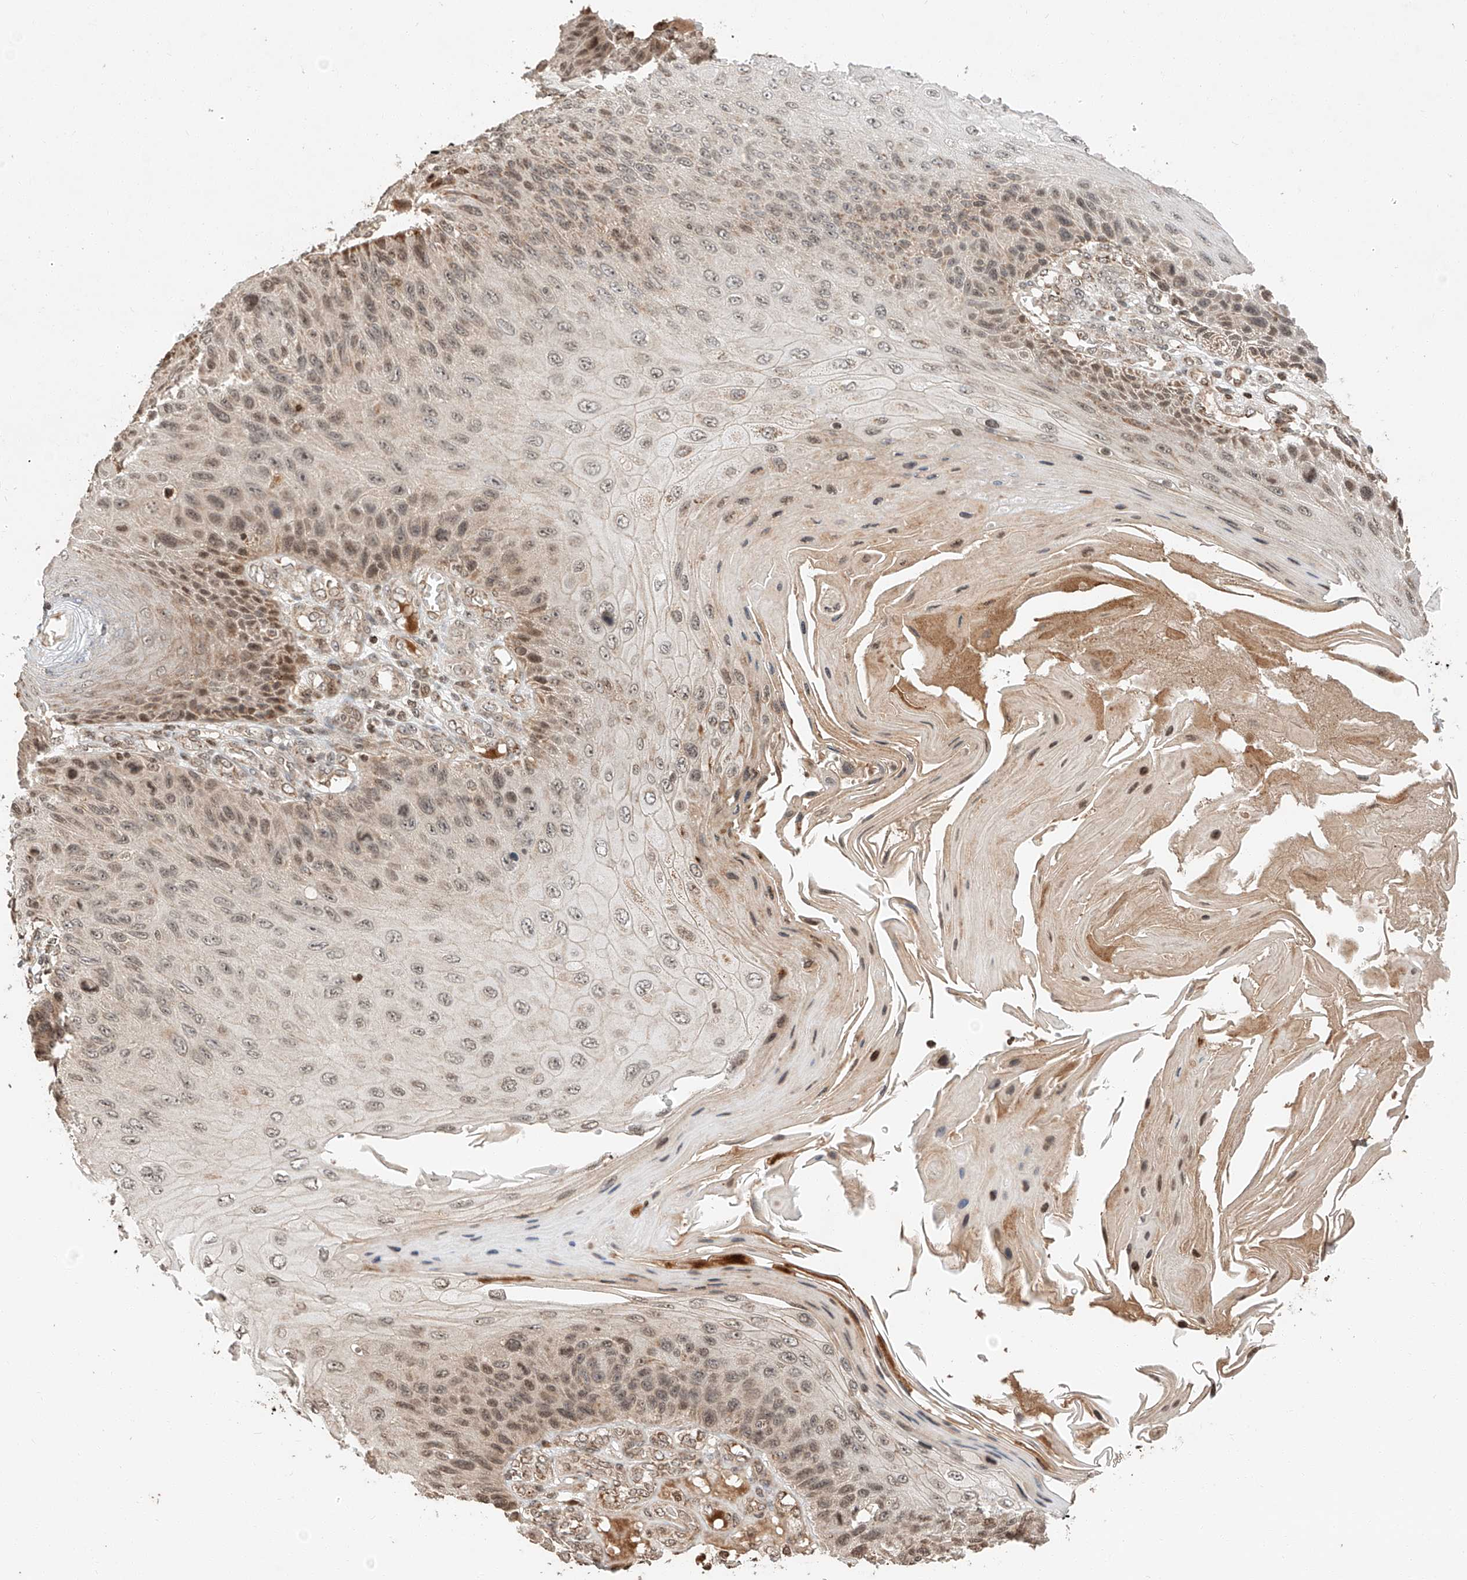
{"staining": {"intensity": "moderate", "quantity": "25%-75%", "location": "nuclear"}, "tissue": "skin cancer", "cell_type": "Tumor cells", "image_type": "cancer", "snomed": [{"axis": "morphology", "description": "Squamous cell carcinoma, NOS"}, {"axis": "topography", "description": "Skin"}], "caption": "Approximately 25%-75% of tumor cells in skin cancer (squamous cell carcinoma) exhibit moderate nuclear protein expression as visualized by brown immunohistochemical staining.", "gene": "ARHGAP33", "patient": {"sex": "female", "age": 88}}